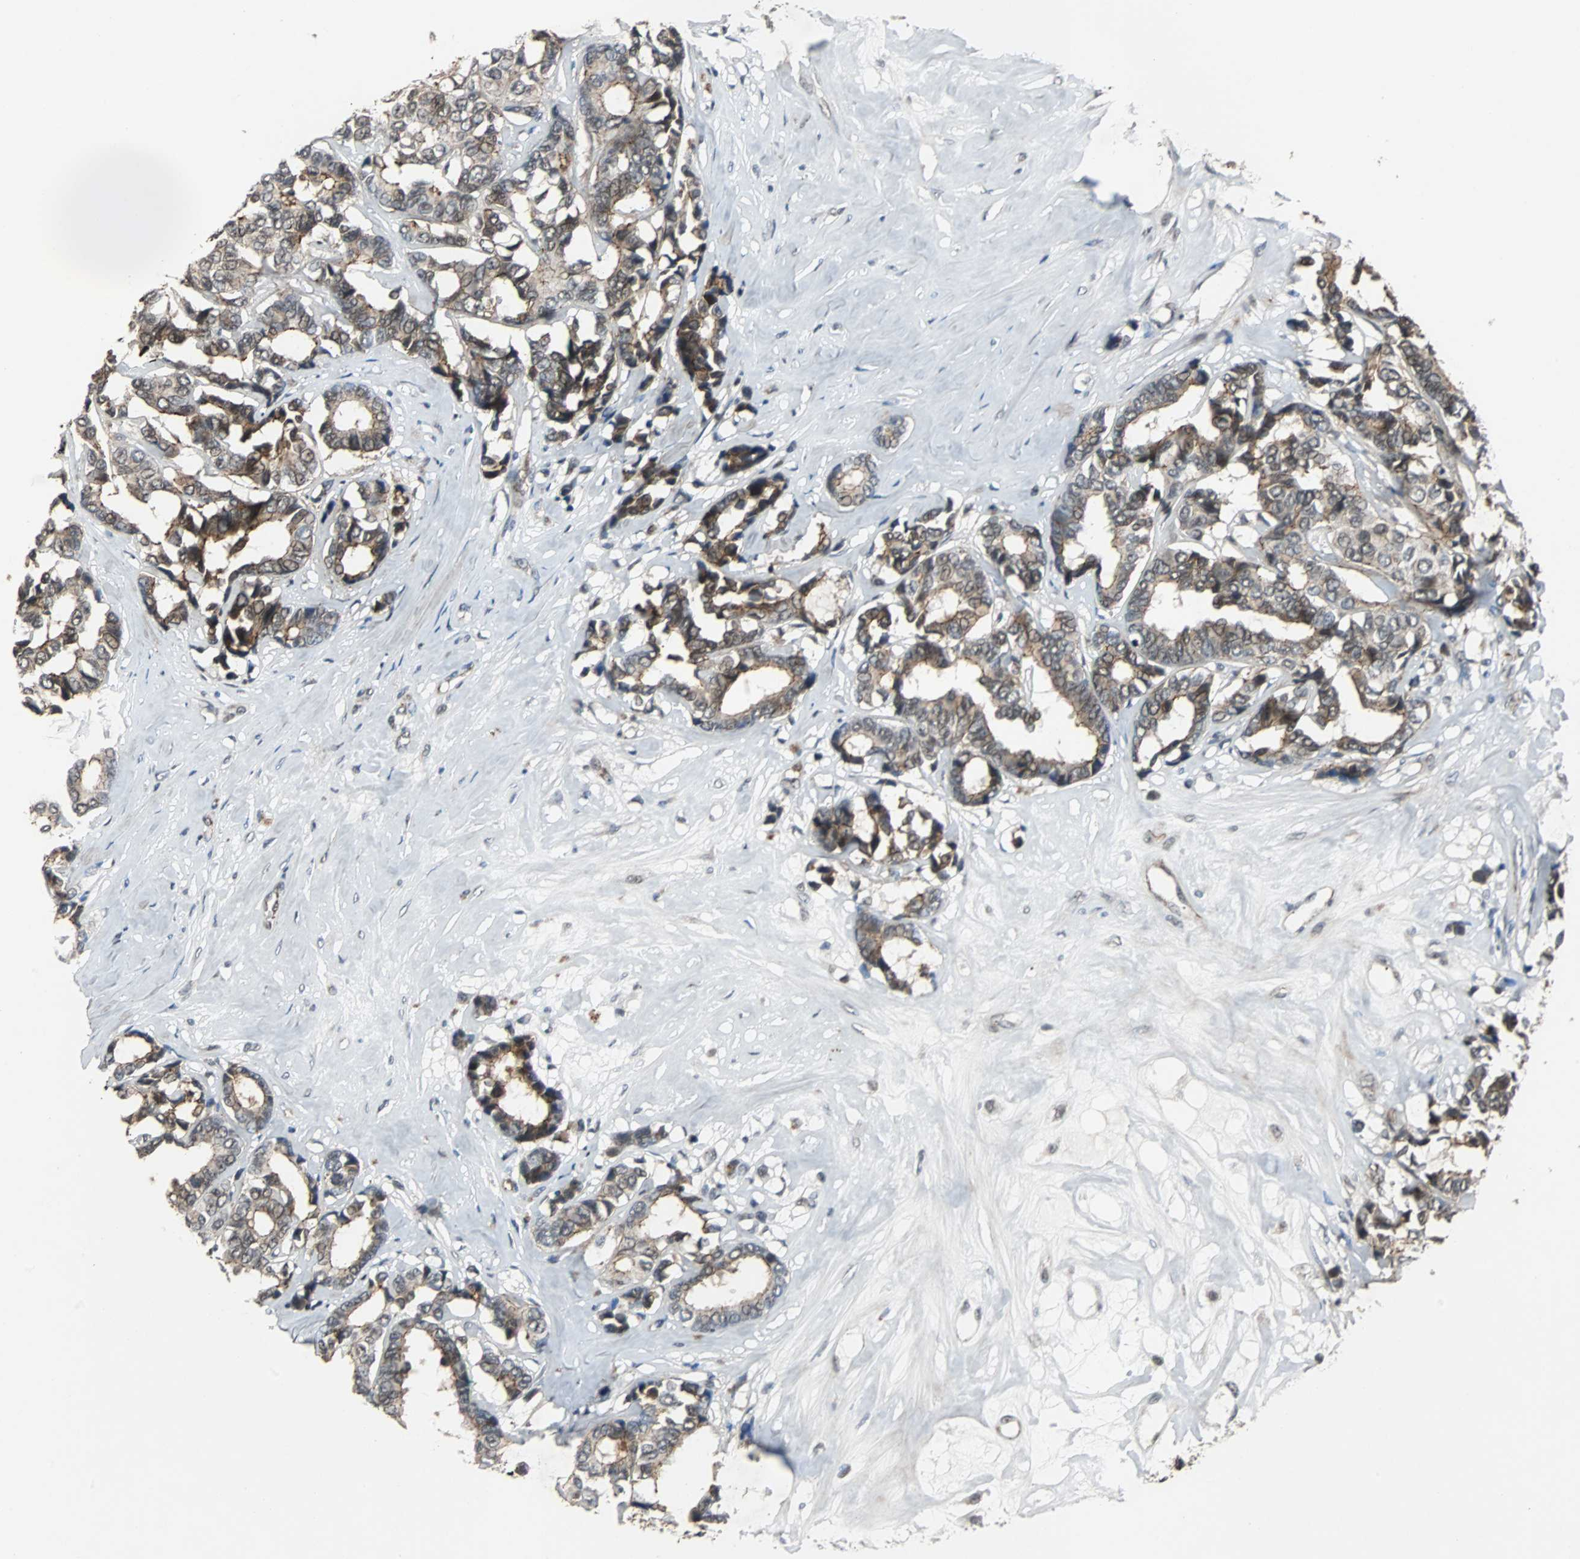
{"staining": {"intensity": "moderate", "quantity": ">75%", "location": "cytoplasmic/membranous"}, "tissue": "breast cancer", "cell_type": "Tumor cells", "image_type": "cancer", "snomed": [{"axis": "morphology", "description": "Duct carcinoma"}, {"axis": "topography", "description": "Breast"}], "caption": "A high-resolution histopathology image shows immunohistochemistry (IHC) staining of breast cancer (invasive ductal carcinoma), which displays moderate cytoplasmic/membranous expression in about >75% of tumor cells.", "gene": "LSR", "patient": {"sex": "female", "age": 87}}